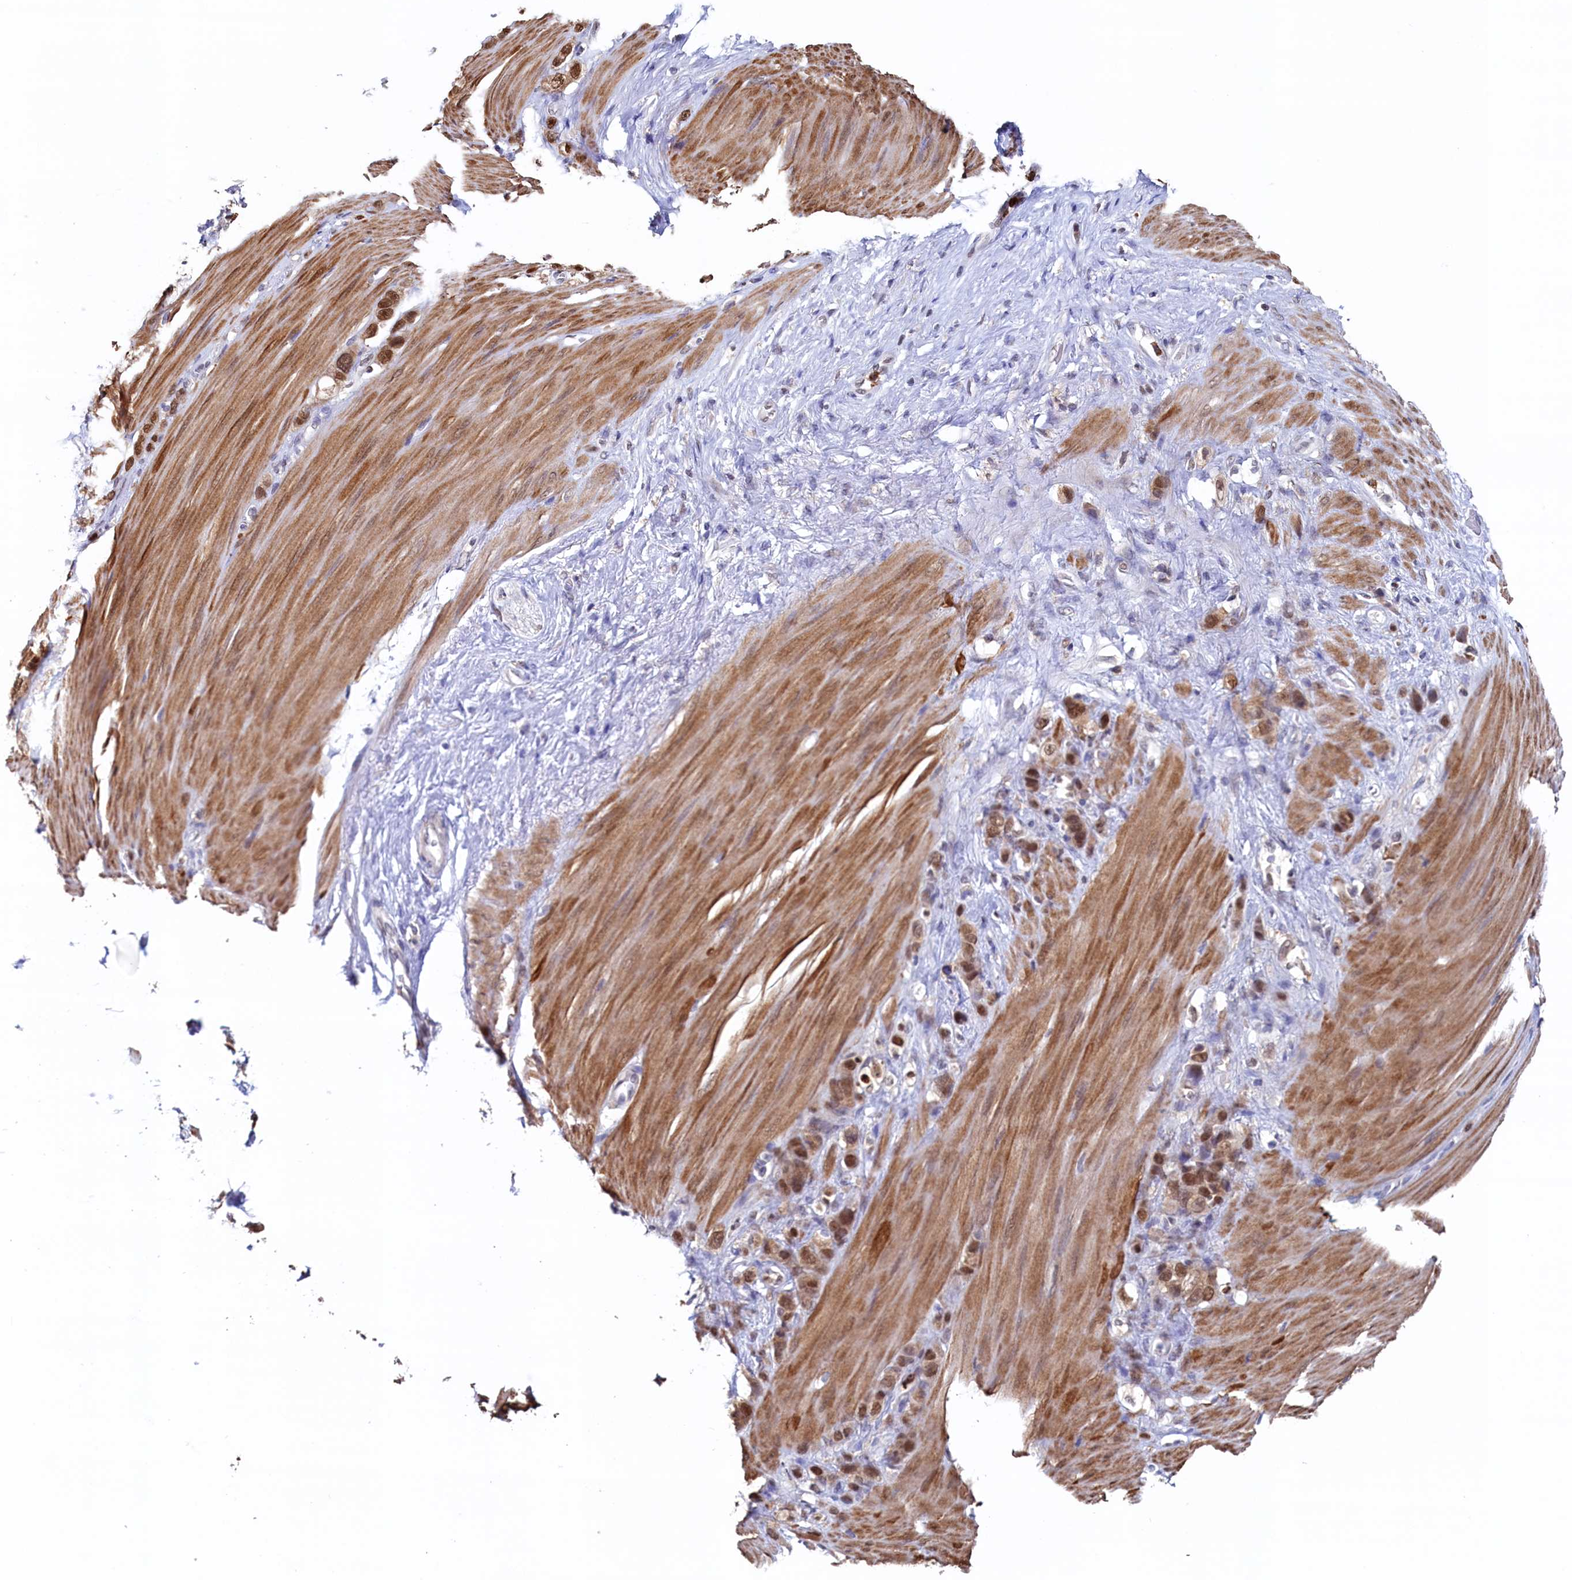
{"staining": {"intensity": "moderate", "quantity": ">75%", "location": "nuclear"}, "tissue": "stomach cancer", "cell_type": "Tumor cells", "image_type": "cancer", "snomed": [{"axis": "morphology", "description": "Adenocarcinoma, NOS"}, {"axis": "morphology", "description": "Adenocarcinoma, High grade"}, {"axis": "topography", "description": "Stomach, upper"}, {"axis": "topography", "description": "Stomach, lower"}], "caption": "Stomach cancer (adenocarcinoma) stained with immunohistochemistry (IHC) demonstrates moderate nuclear expression in about >75% of tumor cells.", "gene": "AHCY", "patient": {"sex": "female", "age": 65}}